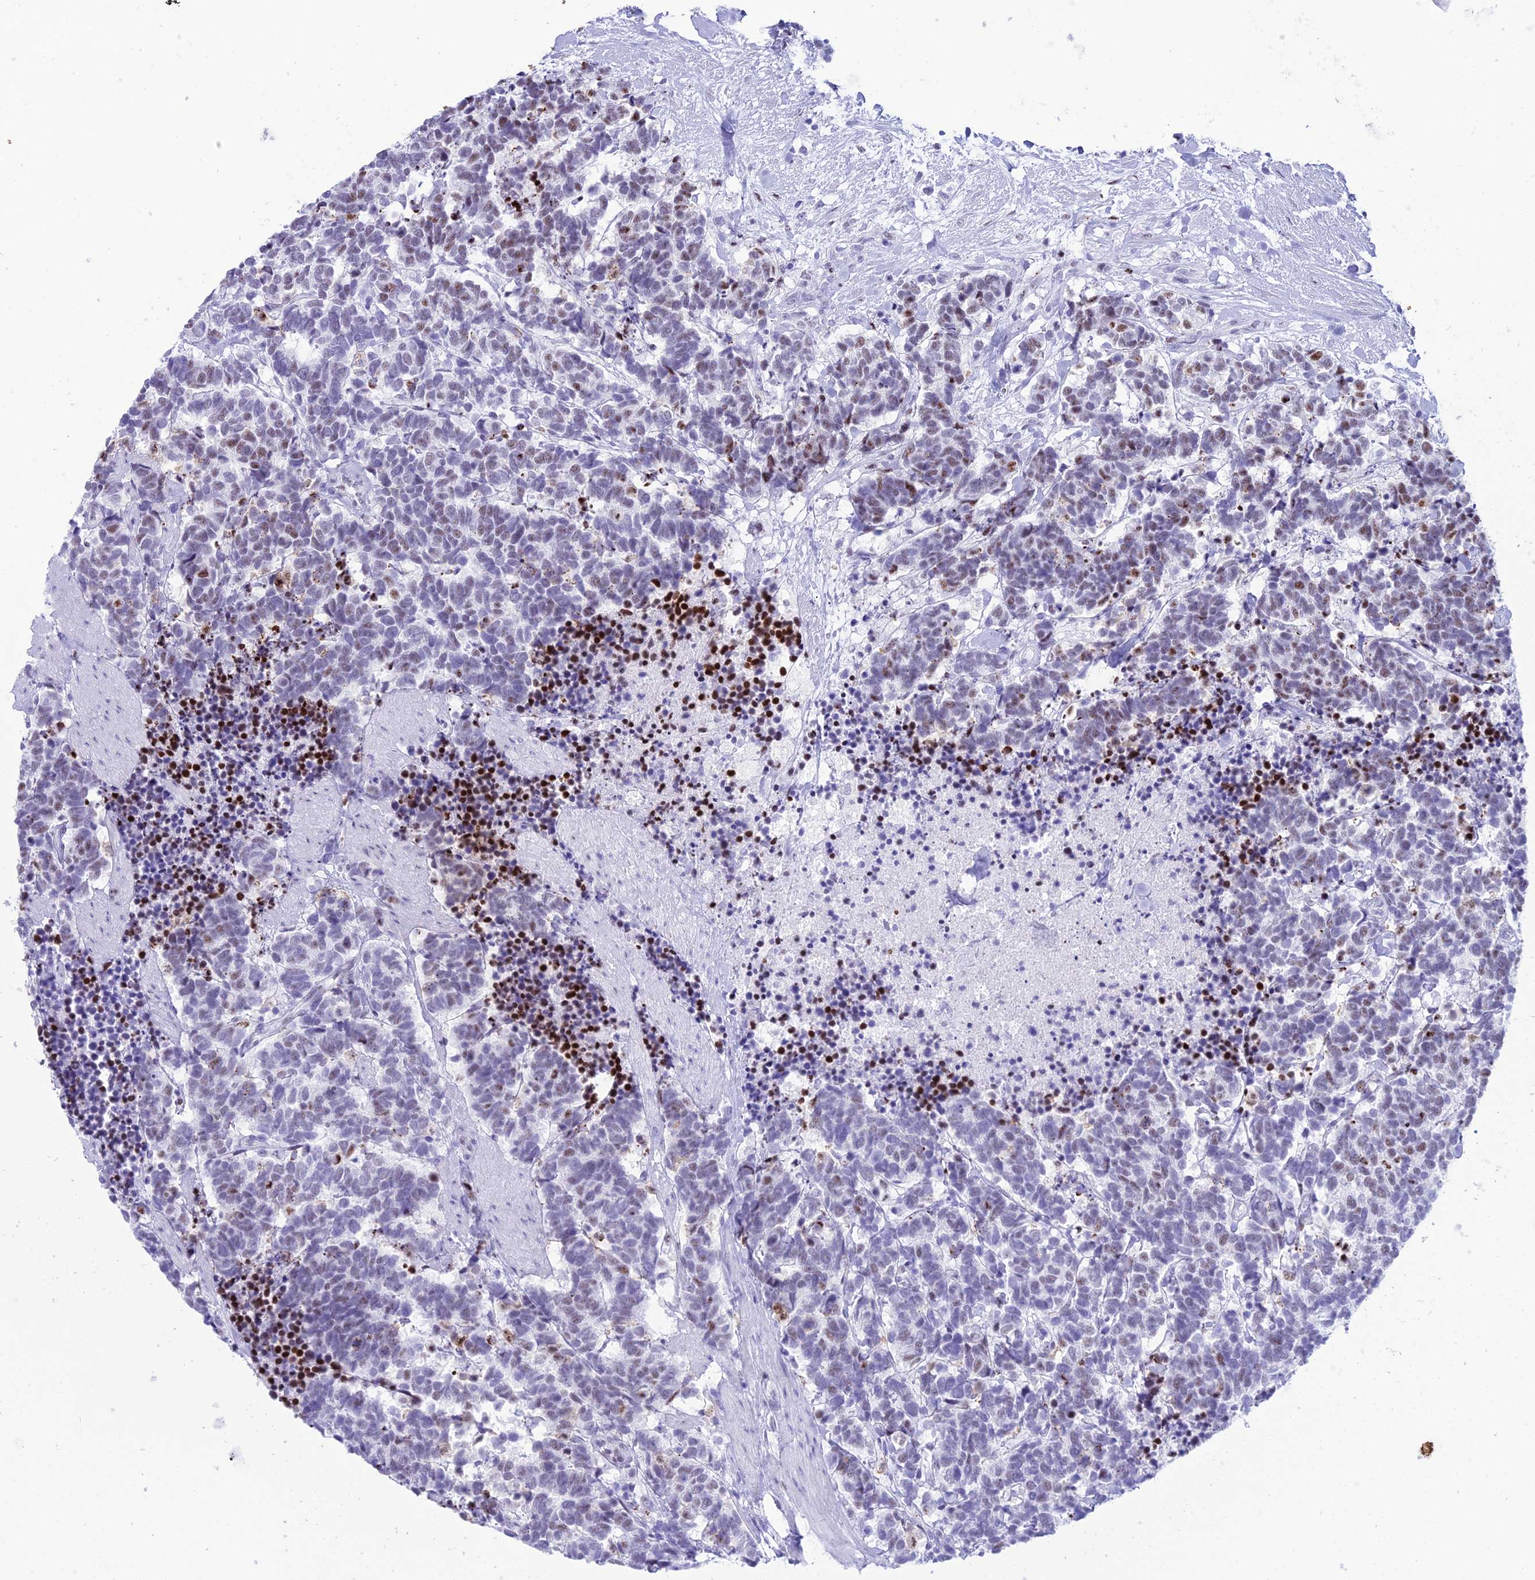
{"staining": {"intensity": "weak", "quantity": "25%-75%", "location": "nuclear"}, "tissue": "carcinoid", "cell_type": "Tumor cells", "image_type": "cancer", "snomed": [{"axis": "morphology", "description": "Carcinoma, NOS"}, {"axis": "morphology", "description": "Carcinoid, malignant, NOS"}, {"axis": "topography", "description": "Prostate"}], "caption": "Carcinoid was stained to show a protein in brown. There is low levels of weak nuclear expression in approximately 25%-75% of tumor cells.", "gene": "RNPS1", "patient": {"sex": "male", "age": 57}}